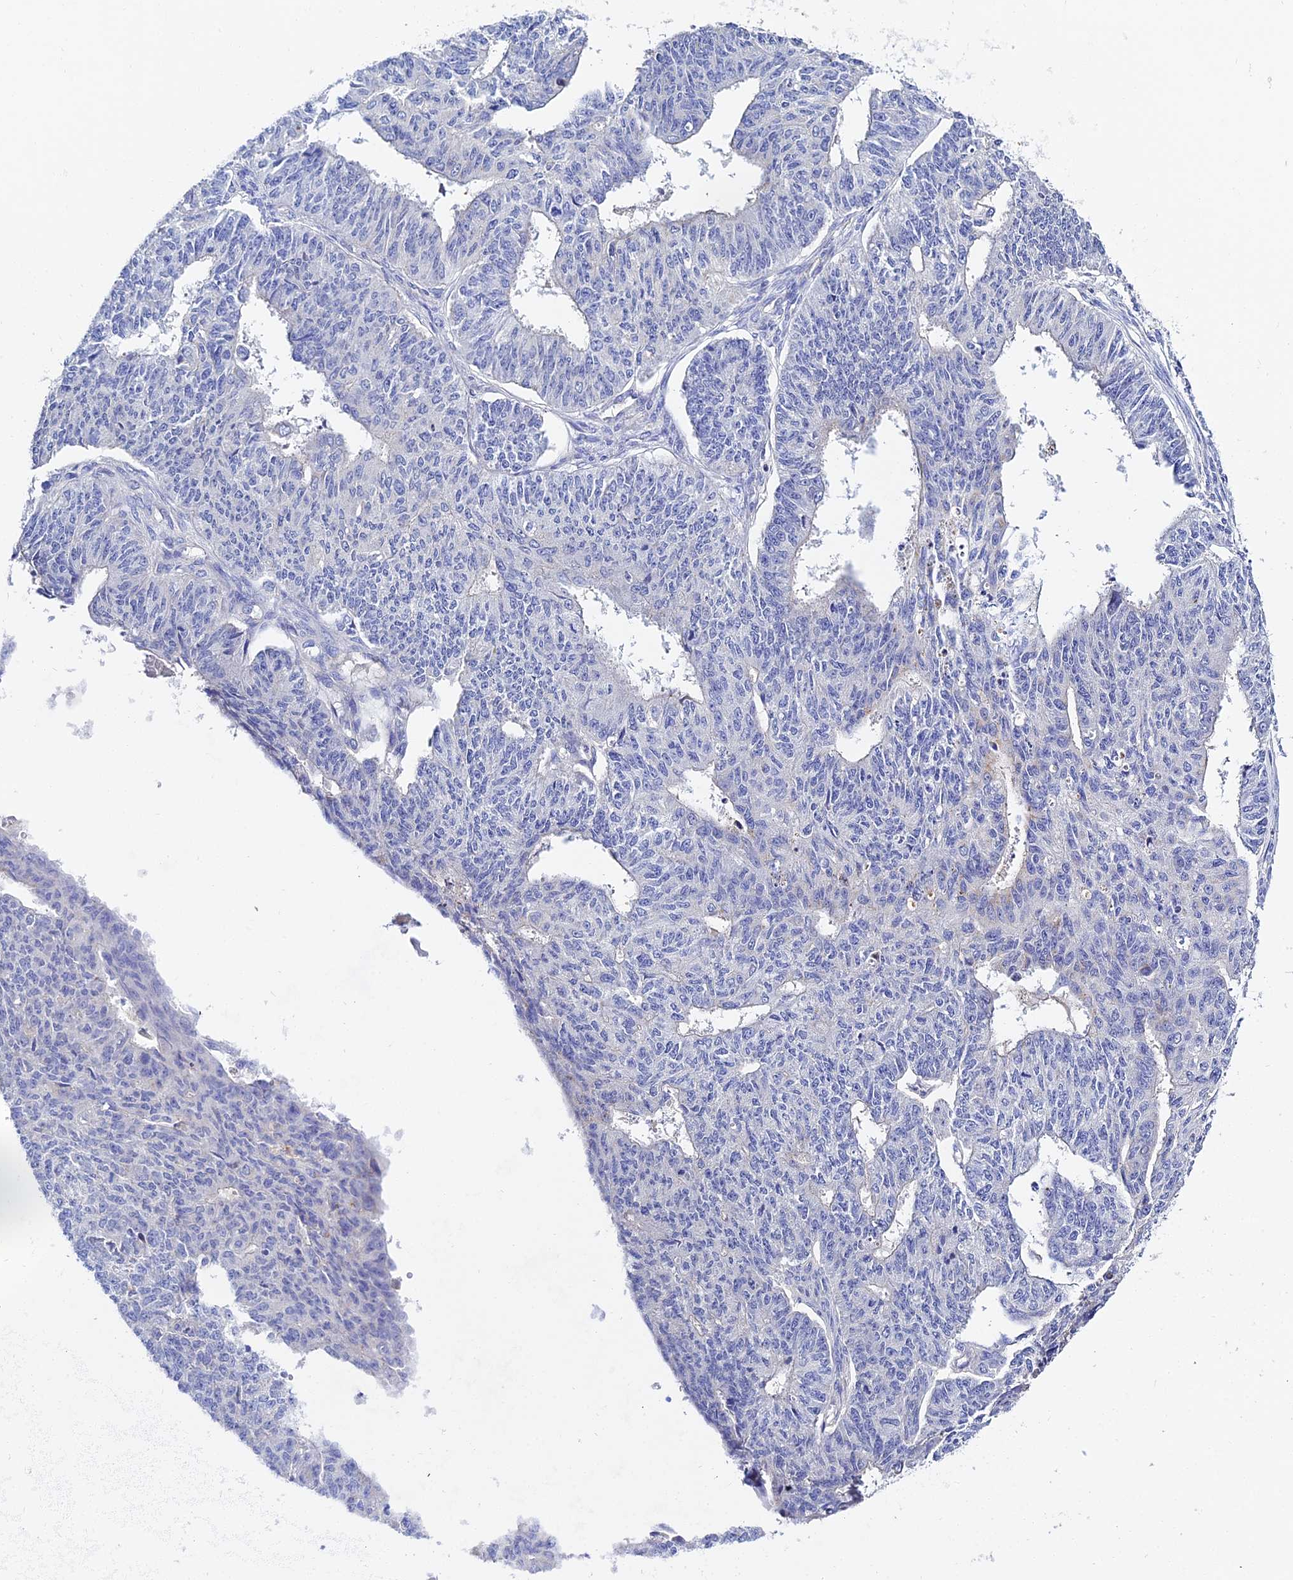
{"staining": {"intensity": "negative", "quantity": "none", "location": "none"}, "tissue": "endometrial cancer", "cell_type": "Tumor cells", "image_type": "cancer", "snomed": [{"axis": "morphology", "description": "Adenocarcinoma, NOS"}, {"axis": "topography", "description": "Endometrium"}], "caption": "This image is of endometrial cancer (adenocarcinoma) stained with IHC to label a protein in brown with the nuclei are counter-stained blue. There is no expression in tumor cells.", "gene": "APOBEC3H", "patient": {"sex": "female", "age": 32}}